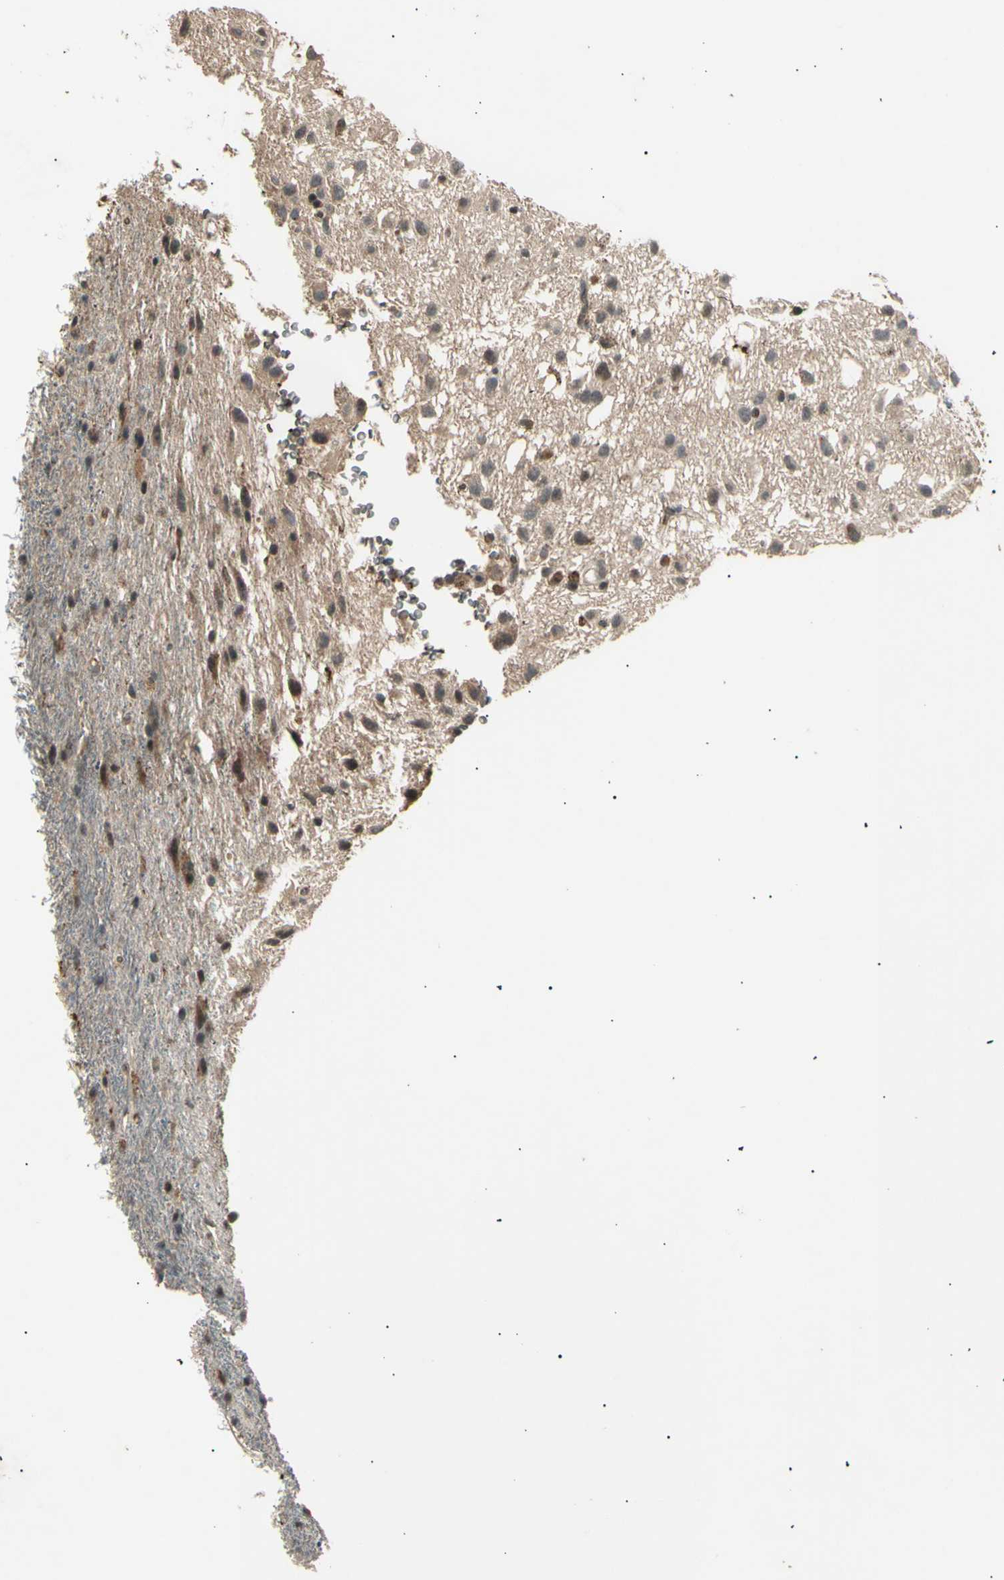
{"staining": {"intensity": "weak", "quantity": "<25%", "location": "cytoplasmic/membranous"}, "tissue": "glioma", "cell_type": "Tumor cells", "image_type": "cancer", "snomed": [{"axis": "morphology", "description": "Glioma, malignant, Low grade"}, {"axis": "topography", "description": "Brain"}], "caption": "Photomicrograph shows no protein staining in tumor cells of malignant glioma (low-grade) tissue.", "gene": "NUAK2", "patient": {"sex": "male", "age": 77}}